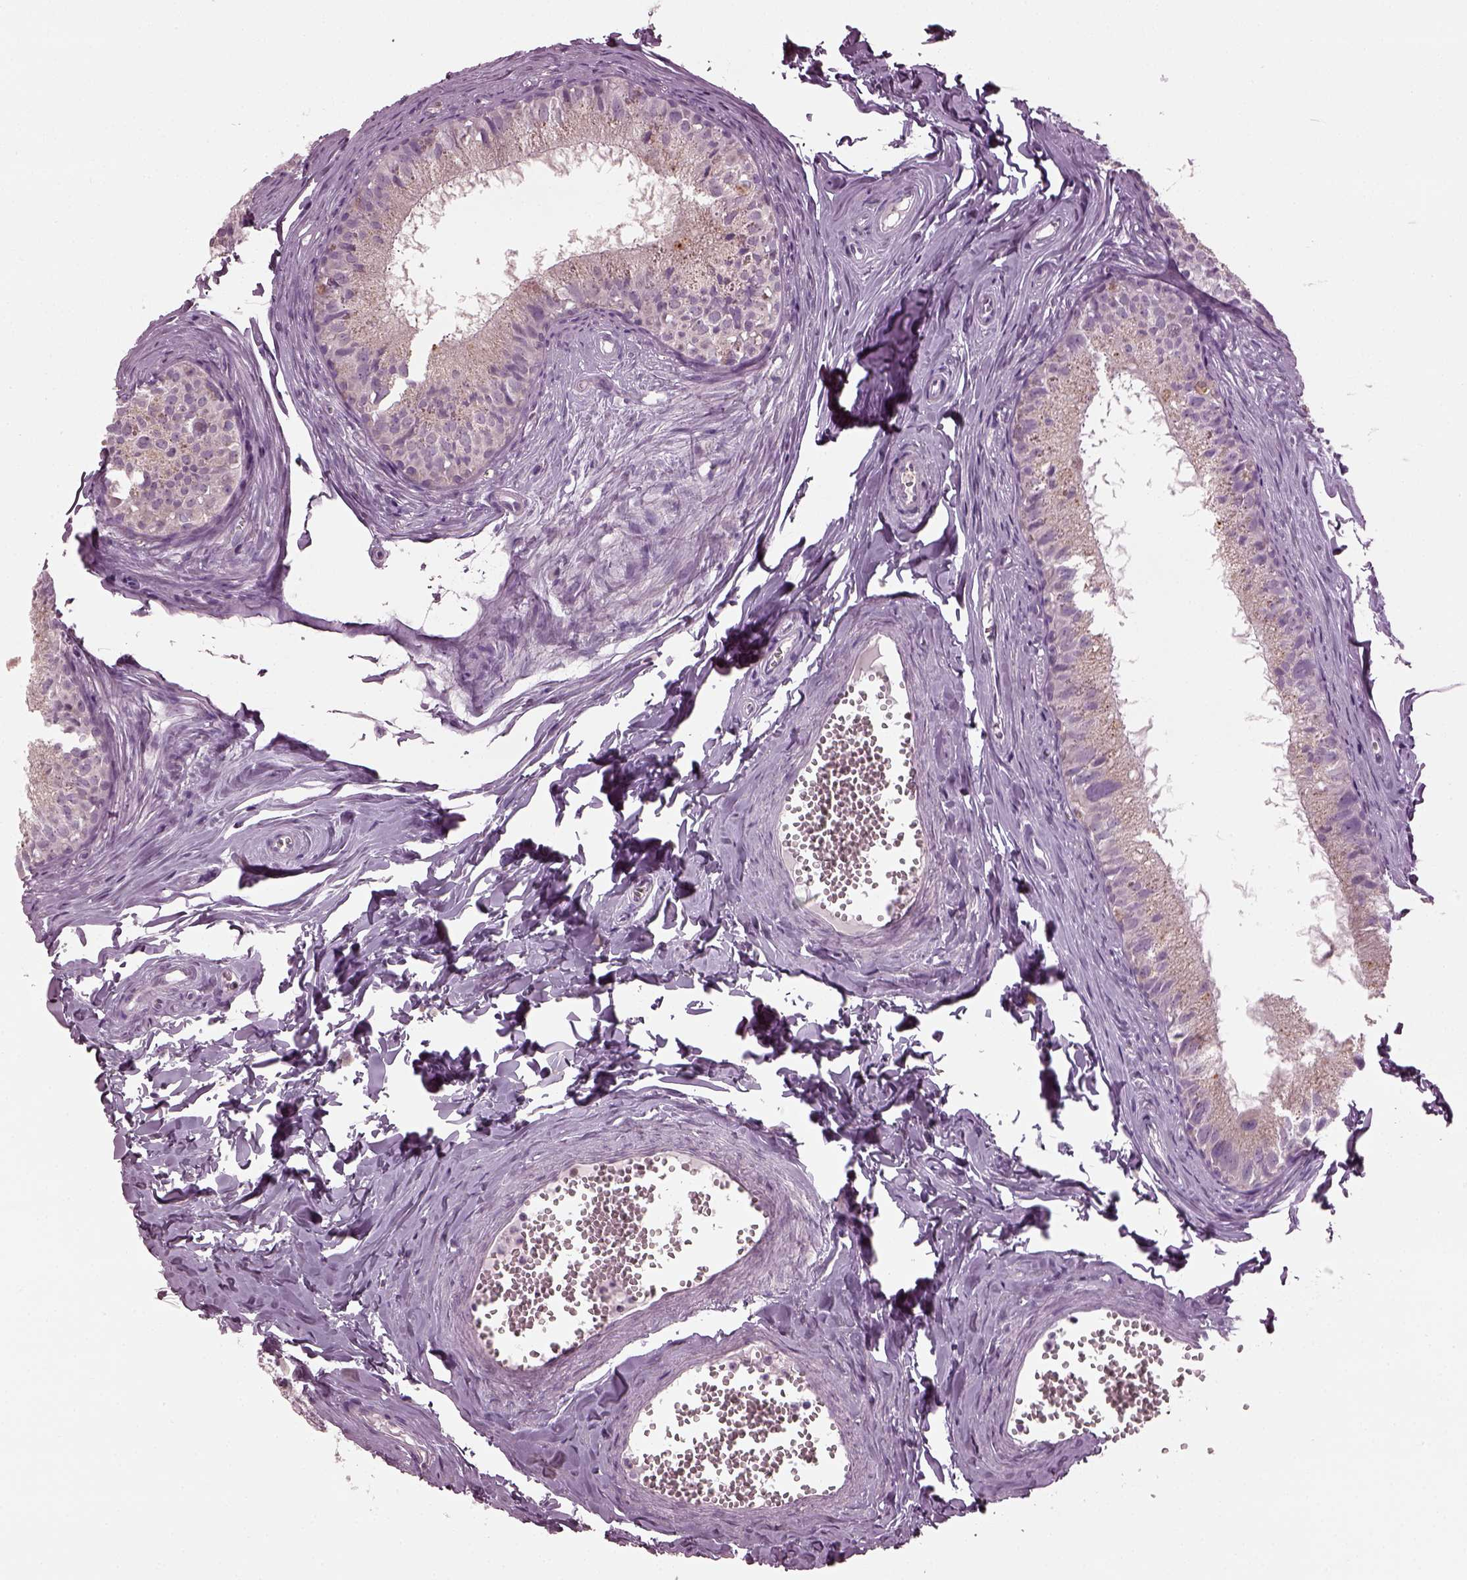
{"staining": {"intensity": "weak", "quantity": ">75%", "location": "cytoplasmic/membranous"}, "tissue": "epididymis", "cell_type": "Glandular cells", "image_type": "normal", "snomed": [{"axis": "morphology", "description": "Normal tissue, NOS"}, {"axis": "topography", "description": "Epididymis"}], "caption": "Glandular cells exhibit weak cytoplasmic/membranous staining in approximately >75% of cells in benign epididymis.", "gene": "TMEM231", "patient": {"sex": "male", "age": 45}}